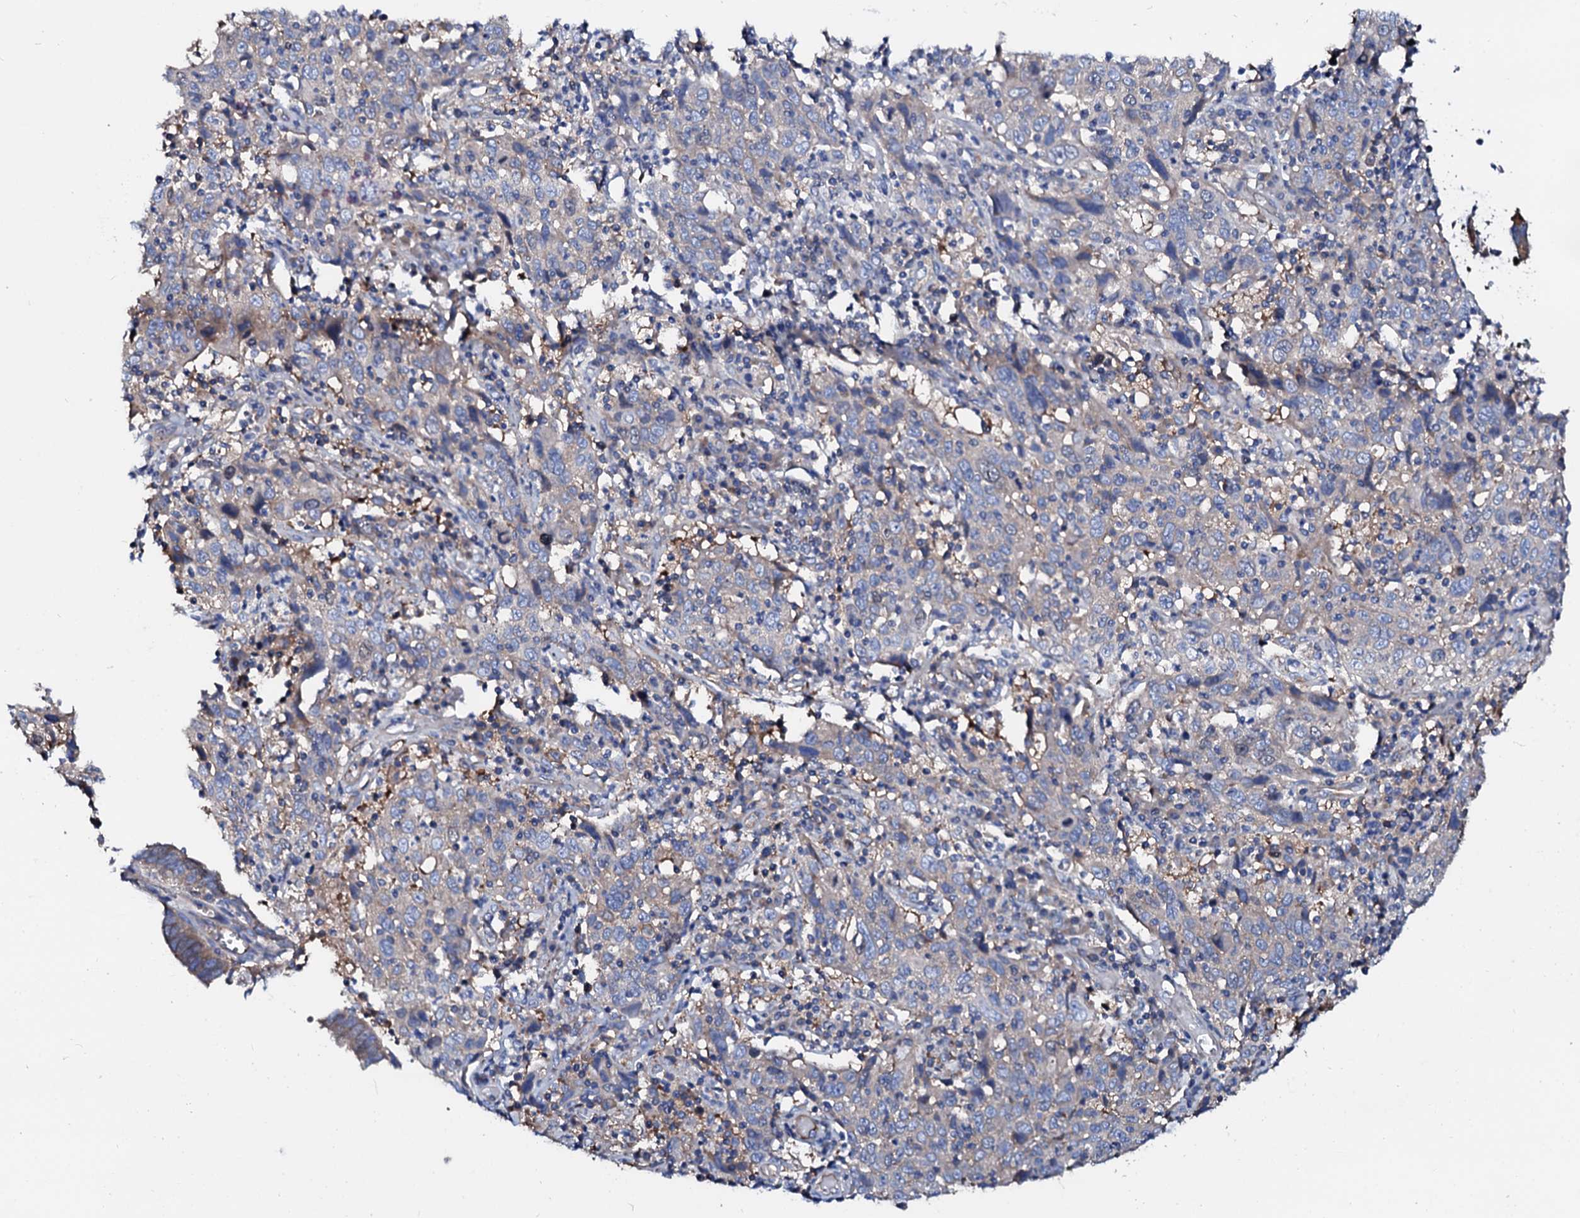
{"staining": {"intensity": "negative", "quantity": "none", "location": "none"}, "tissue": "cervical cancer", "cell_type": "Tumor cells", "image_type": "cancer", "snomed": [{"axis": "morphology", "description": "Squamous cell carcinoma, NOS"}, {"axis": "topography", "description": "Cervix"}], "caption": "Immunohistochemistry image of neoplastic tissue: human cervical squamous cell carcinoma stained with DAB displays no significant protein positivity in tumor cells. The staining was performed using DAB (3,3'-diaminobenzidine) to visualize the protein expression in brown, while the nuclei were stained in blue with hematoxylin (Magnification: 20x).", "gene": "CSKMT", "patient": {"sex": "female", "age": 46}}